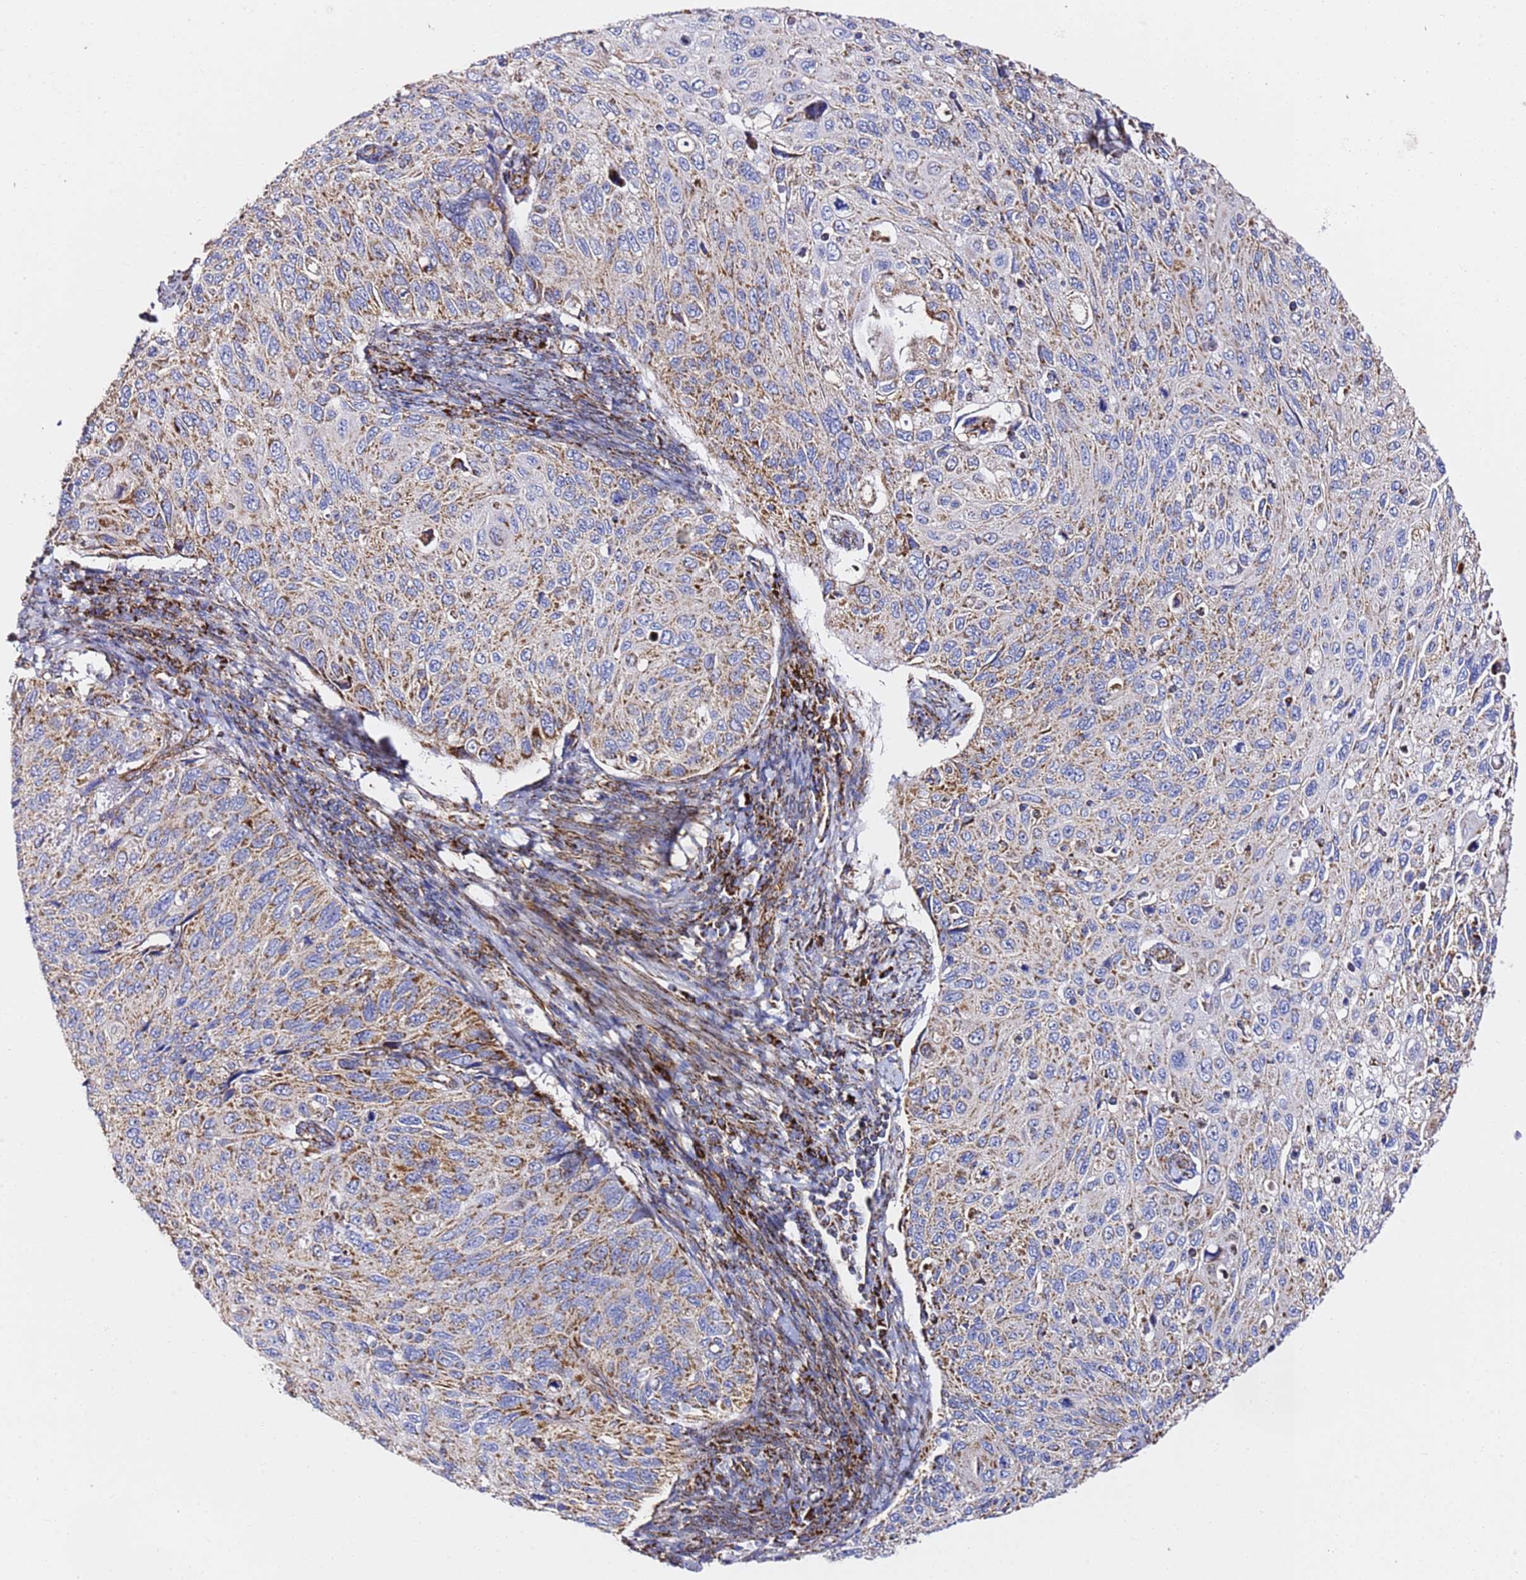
{"staining": {"intensity": "moderate", "quantity": "25%-75%", "location": "cytoplasmic/membranous"}, "tissue": "cervical cancer", "cell_type": "Tumor cells", "image_type": "cancer", "snomed": [{"axis": "morphology", "description": "Squamous cell carcinoma, NOS"}, {"axis": "topography", "description": "Cervix"}], "caption": "Squamous cell carcinoma (cervical) was stained to show a protein in brown. There is medium levels of moderate cytoplasmic/membranous positivity in approximately 25%-75% of tumor cells.", "gene": "NDUFA3", "patient": {"sex": "female", "age": 70}}